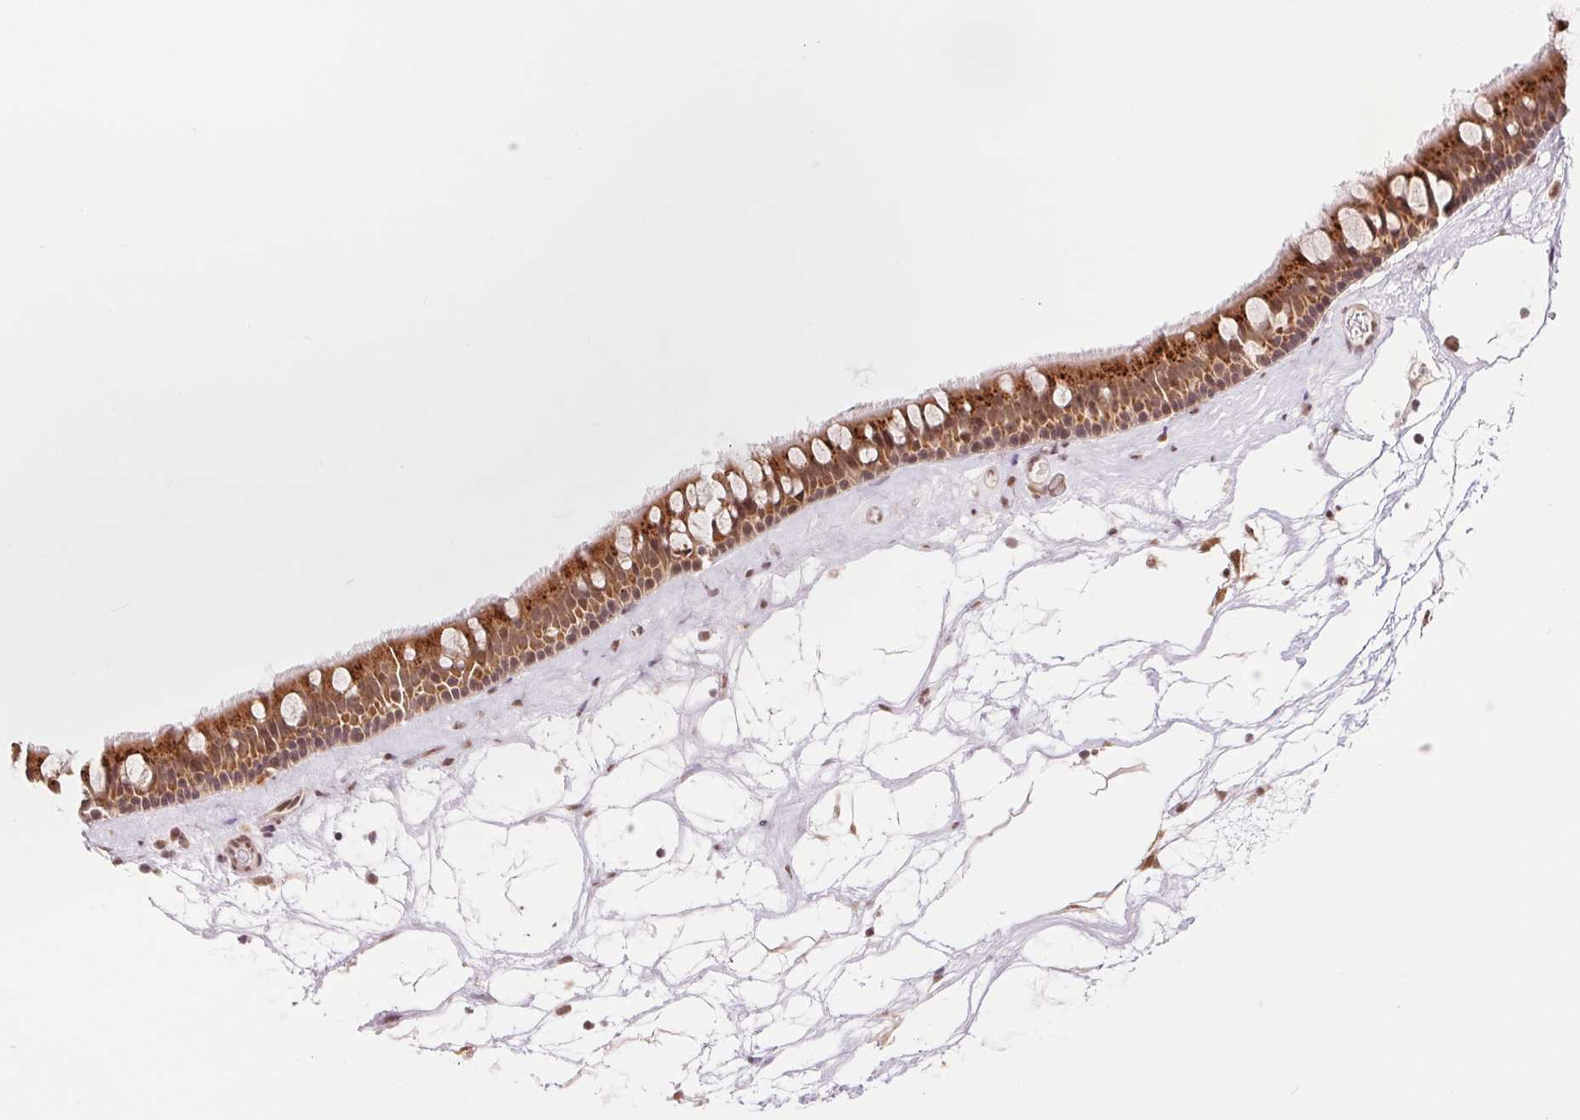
{"staining": {"intensity": "moderate", "quantity": ">75%", "location": "cytoplasmic/membranous,nuclear"}, "tissue": "nasopharynx", "cell_type": "Respiratory epithelial cells", "image_type": "normal", "snomed": [{"axis": "morphology", "description": "Normal tissue, NOS"}, {"axis": "topography", "description": "Nasopharynx"}], "caption": "High-magnification brightfield microscopy of normal nasopharynx stained with DAB (brown) and counterstained with hematoxylin (blue). respiratory epithelial cells exhibit moderate cytoplasmic/membranous,nuclear staining is identified in about>75% of cells. (brown staining indicates protein expression, while blue staining denotes nuclei).", "gene": "ARHGAP32", "patient": {"sex": "male", "age": 68}}